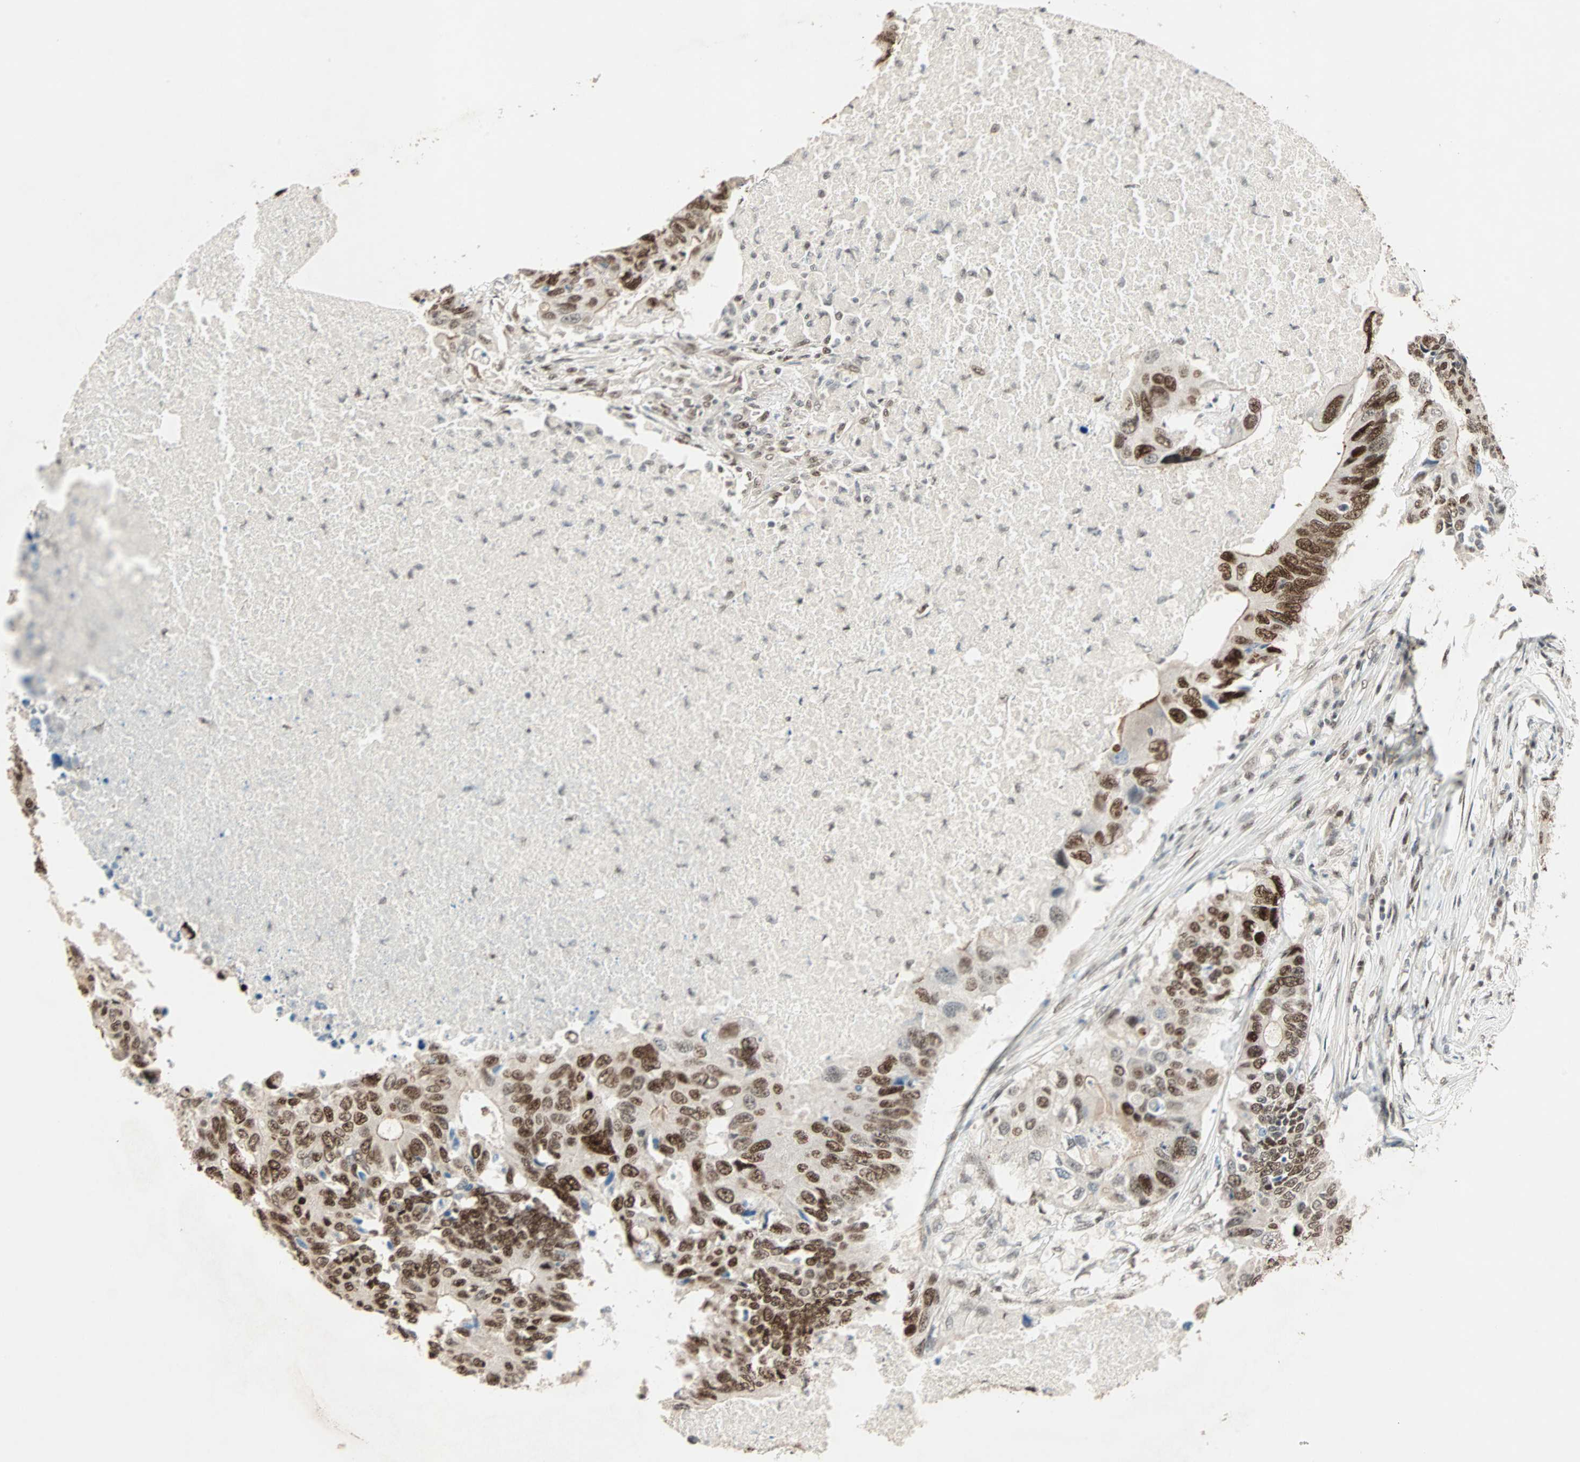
{"staining": {"intensity": "strong", "quantity": ">75%", "location": "cytoplasmic/membranous,nuclear"}, "tissue": "colorectal cancer", "cell_type": "Tumor cells", "image_type": "cancer", "snomed": [{"axis": "morphology", "description": "Adenocarcinoma, NOS"}, {"axis": "topography", "description": "Colon"}], "caption": "Immunohistochemical staining of human adenocarcinoma (colorectal) reveals high levels of strong cytoplasmic/membranous and nuclear protein staining in approximately >75% of tumor cells.", "gene": "MDC1", "patient": {"sex": "male", "age": 71}}